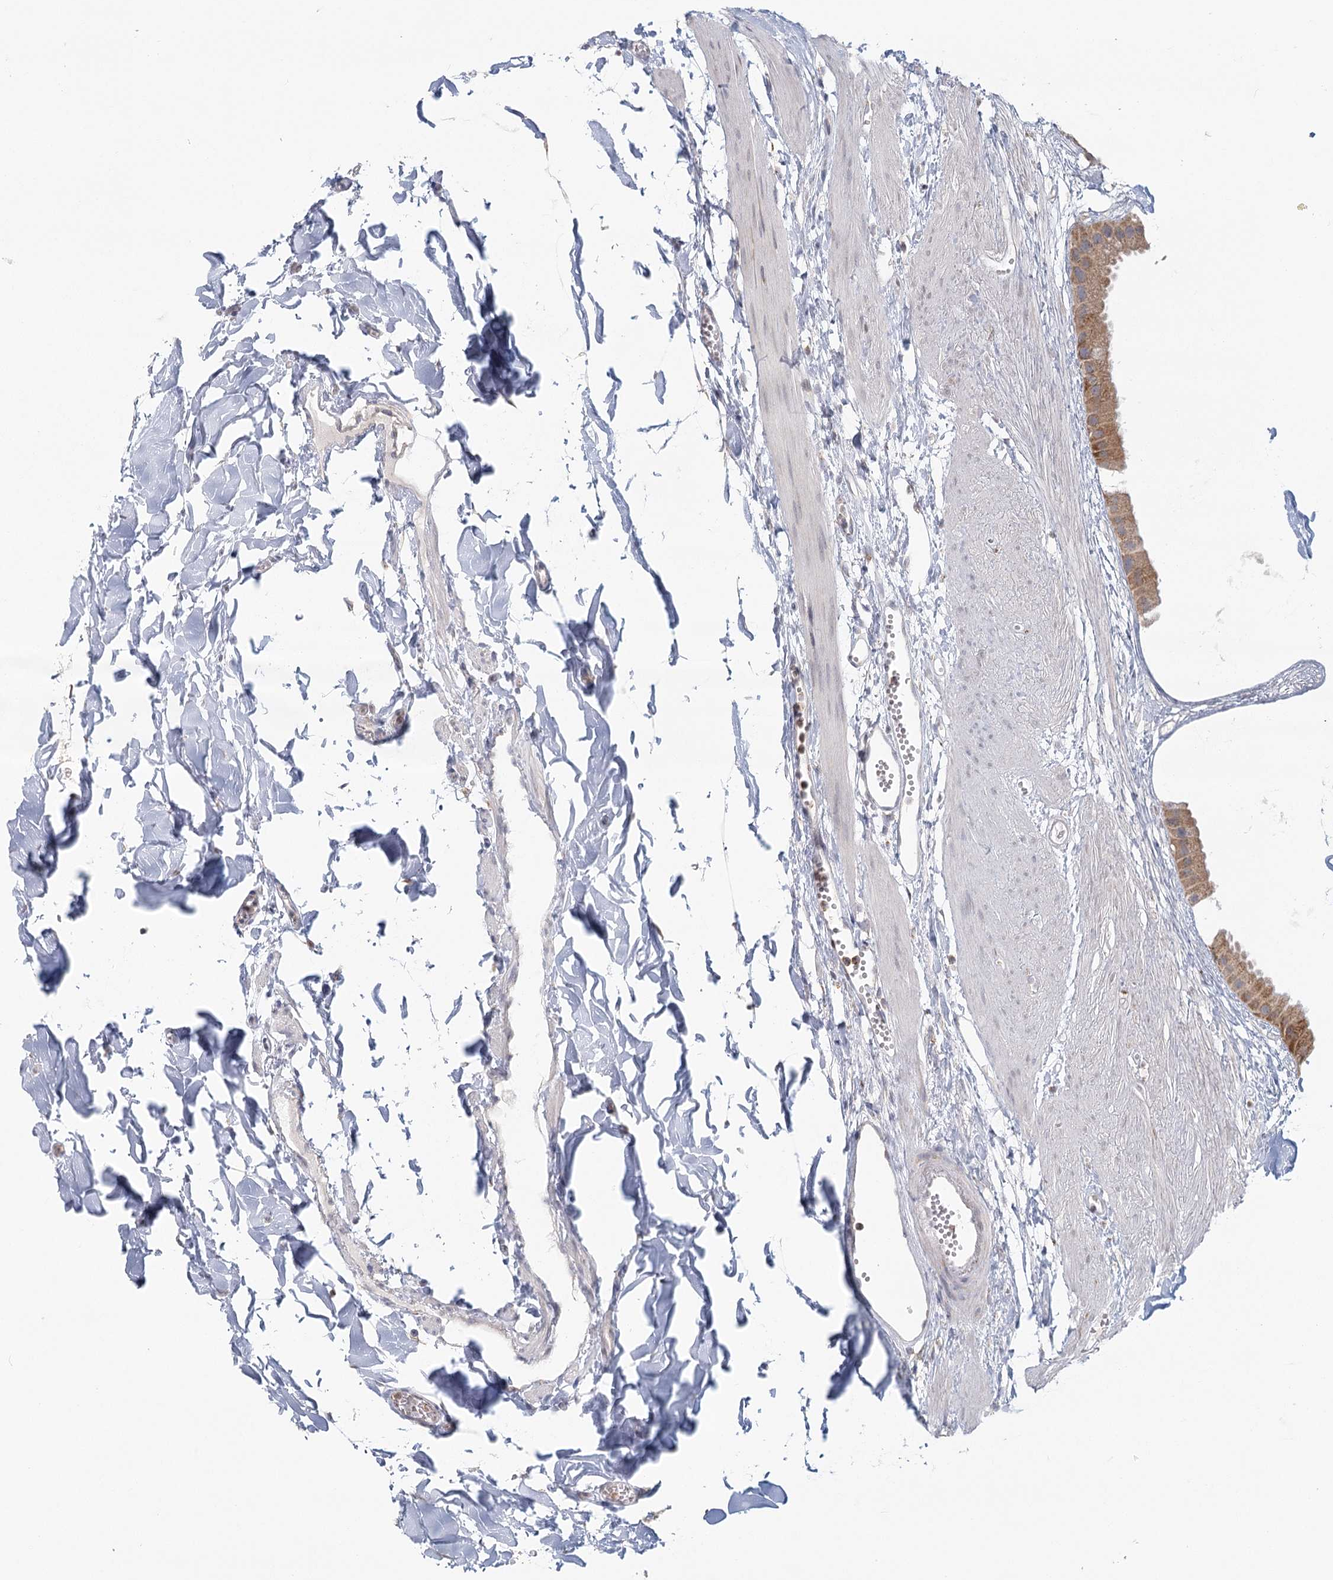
{"staining": {"intensity": "moderate", "quantity": ">75%", "location": "cytoplasmic/membranous"}, "tissue": "gallbladder", "cell_type": "Glandular cells", "image_type": "normal", "snomed": [{"axis": "morphology", "description": "Normal tissue, NOS"}, {"axis": "topography", "description": "Gallbladder"}], "caption": "Immunohistochemical staining of normal human gallbladder shows medium levels of moderate cytoplasmic/membranous staining in approximately >75% of glandular cells.", "gene": "LACTB", "patient": {"sex": "female", "age": 64}}